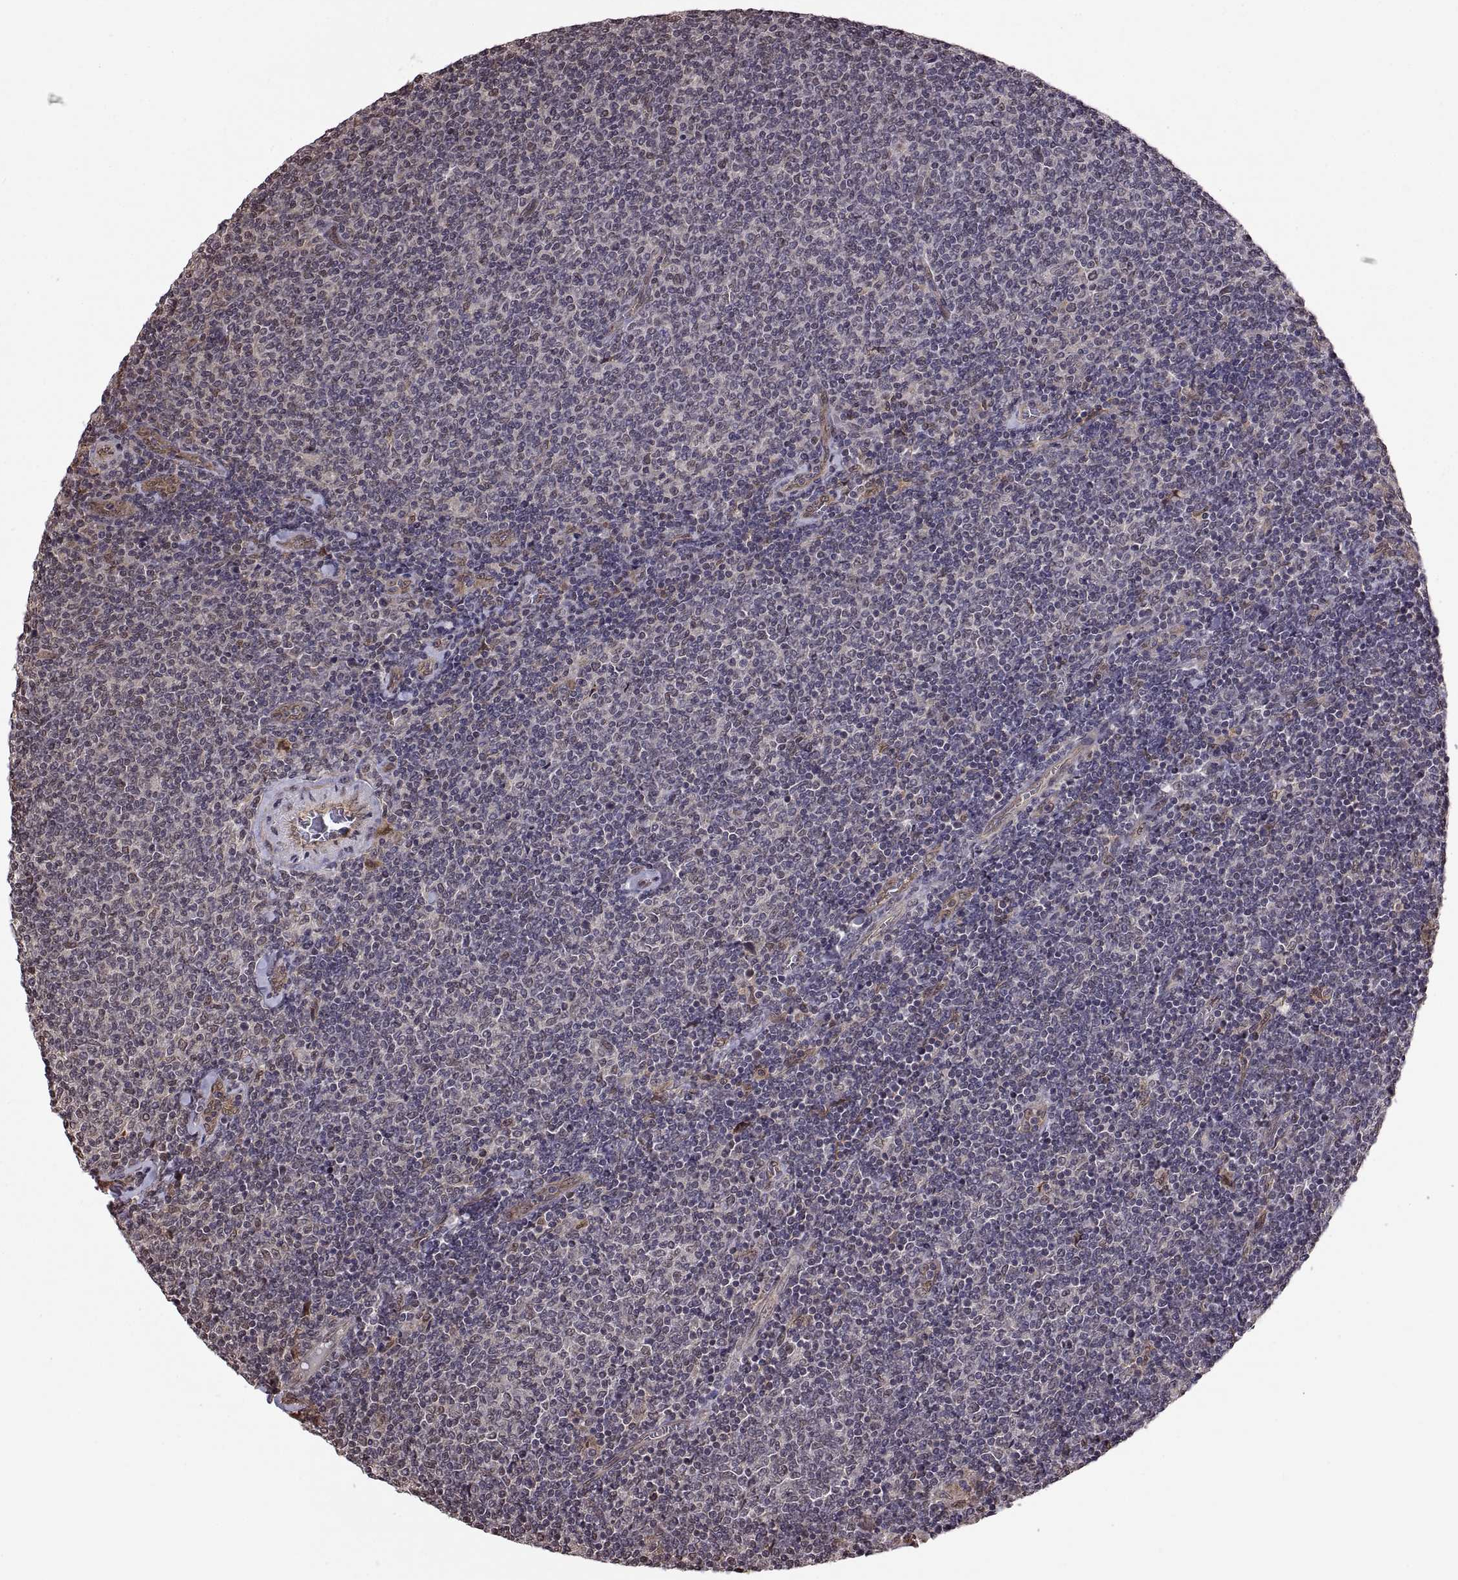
{"staining": {"intensity": "negative", "quantity": "none", "location": "none"}, "tissue": "lymphoma", "cell_type": "Tumor cells", "image_type": "cancer", "snomed": [{"axis": "morphology", "description": "Malignant lymphoma, non-Hodgkin's type, Low grade"}, {"axis": "topography", "description": "Lymph node"}], "caption": "This is a micrograph of IHC staining of lymphoma, which shows no expression in tumor cells.", "gene": "ARRB1", "patient": {"sex": "male", "age": 52}}